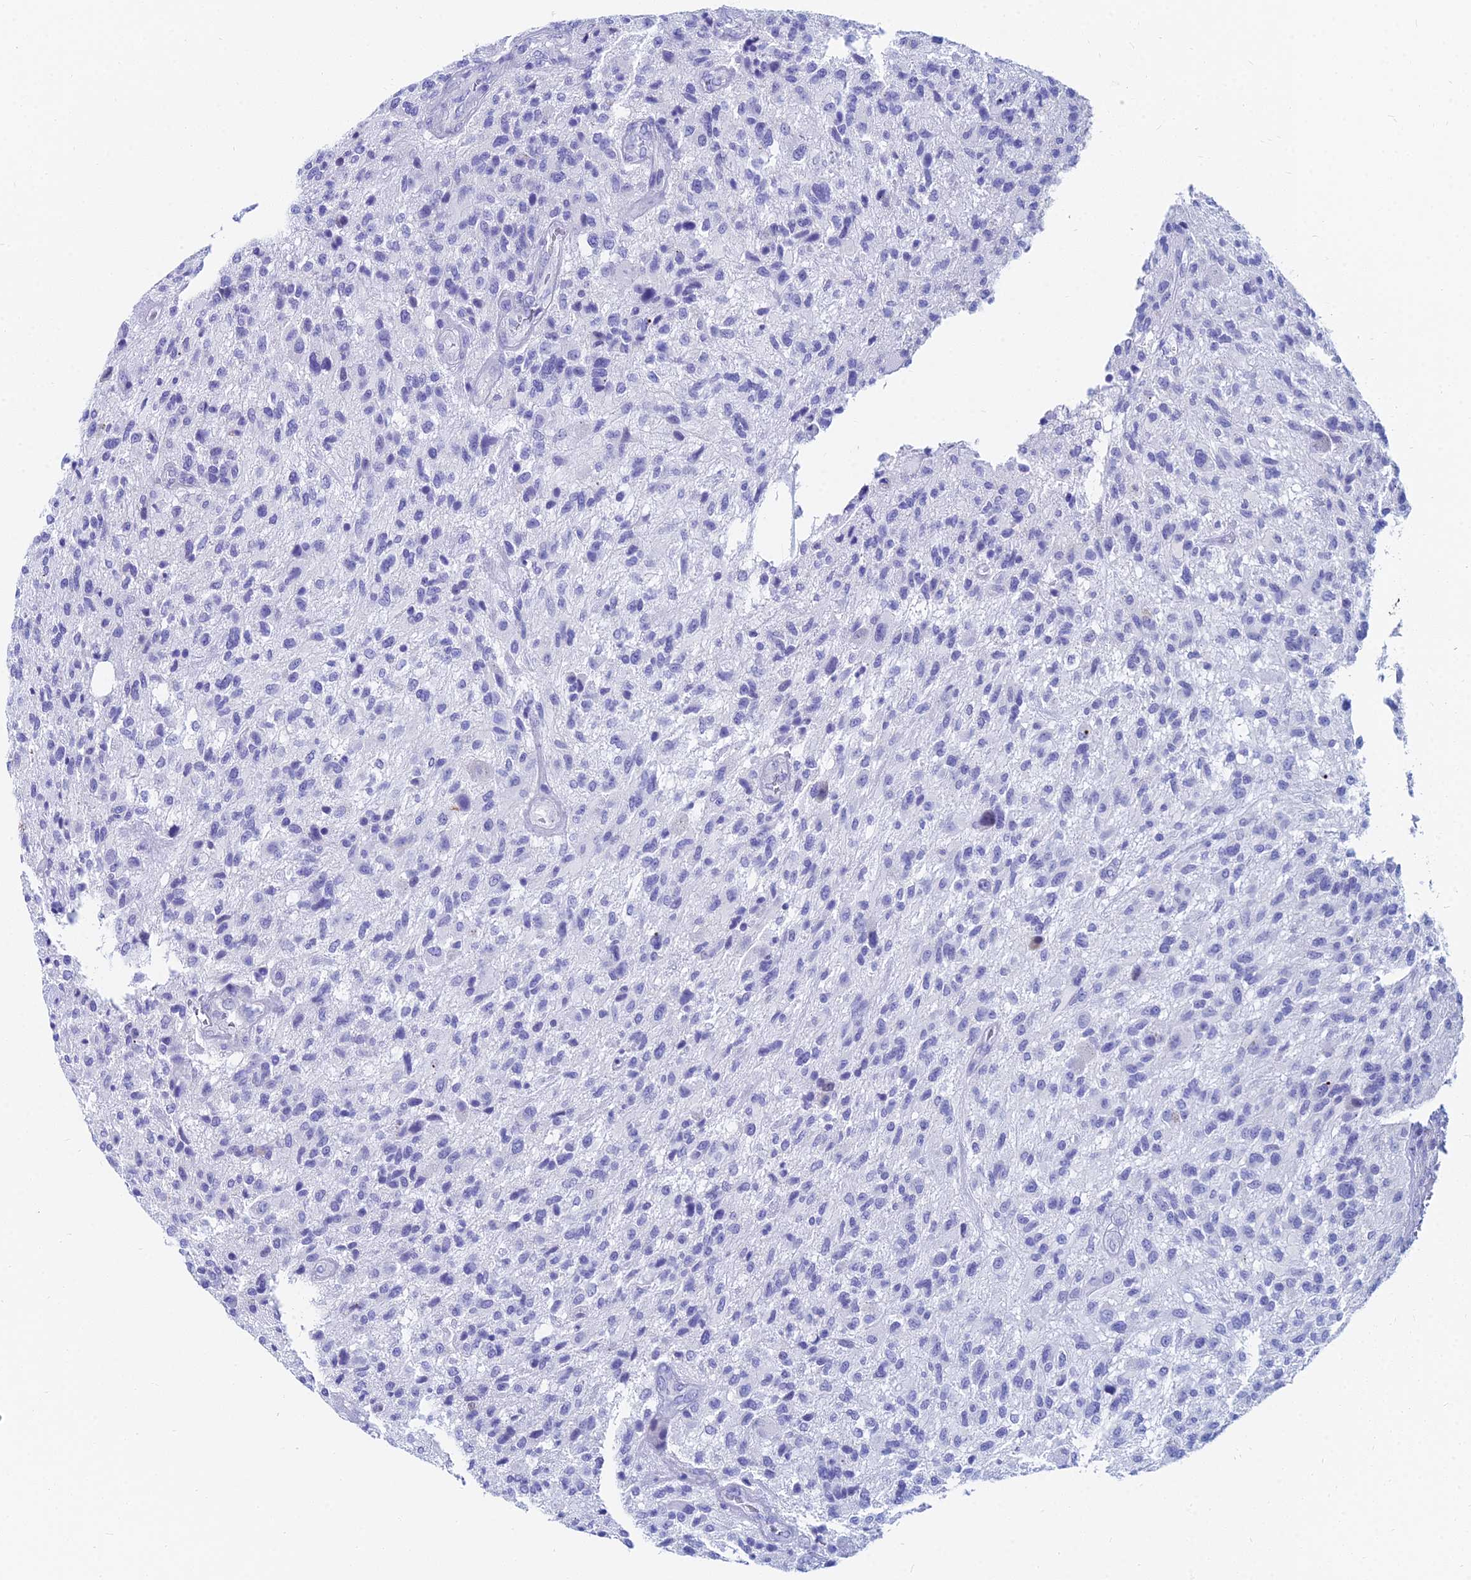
{"staining": {"intensity": "negative", "quantity": "none", "location": "none"}, "tissue": "glioma", "cell_type": "Tumor cells", "image_type": "cancer", "snomed": [{"axis": "morphology", "description": "Glioma, malignant, High grade"}, {"axis": "topography", "description": "Brain"}], "caption": "Image shows no protein staining in tumor cells of malignant high-grade glioma tissue.", "gene": "HSPA1L", "patient": {"sex": "male", "age": 47}}